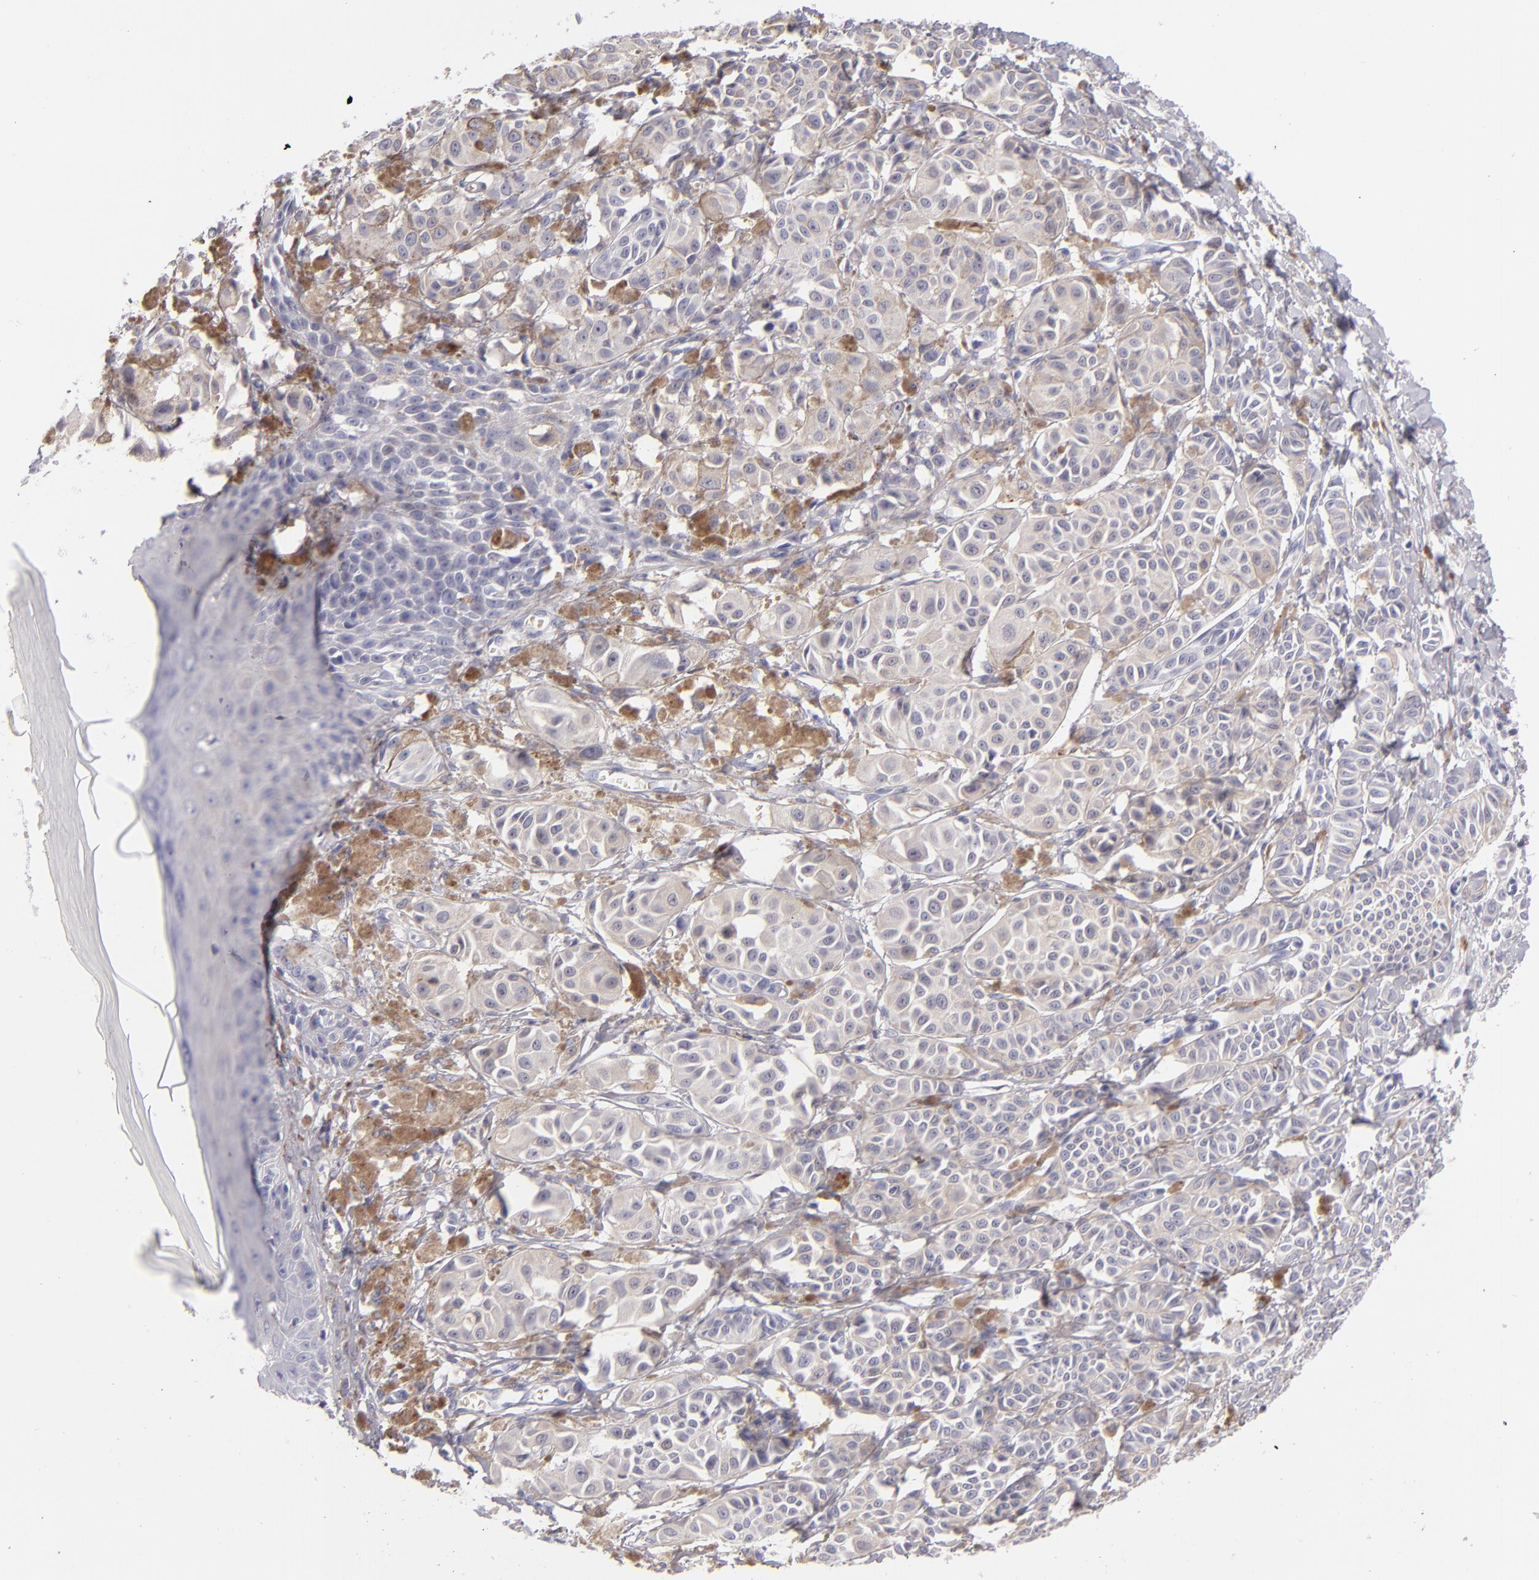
{"staining": {"intensity": "weak", "quantity": "<25%", "location": "cytoplasmic/membranous"}, "tissue": "melanoma", "cell_type": "Tumor cells", "image_type": "cancer", "snomed": [{"axis": "morphology", "description": "Malignant melanoma, NOS"}, {"axis": "topography", "description": "Skin"}], "caption": "Malignant melanoma was stained to show a protein in brown. There is no significant positivity in tumor cells.", "gene": "TNNC1", "patient": {"sex": "male", "age": 76}}